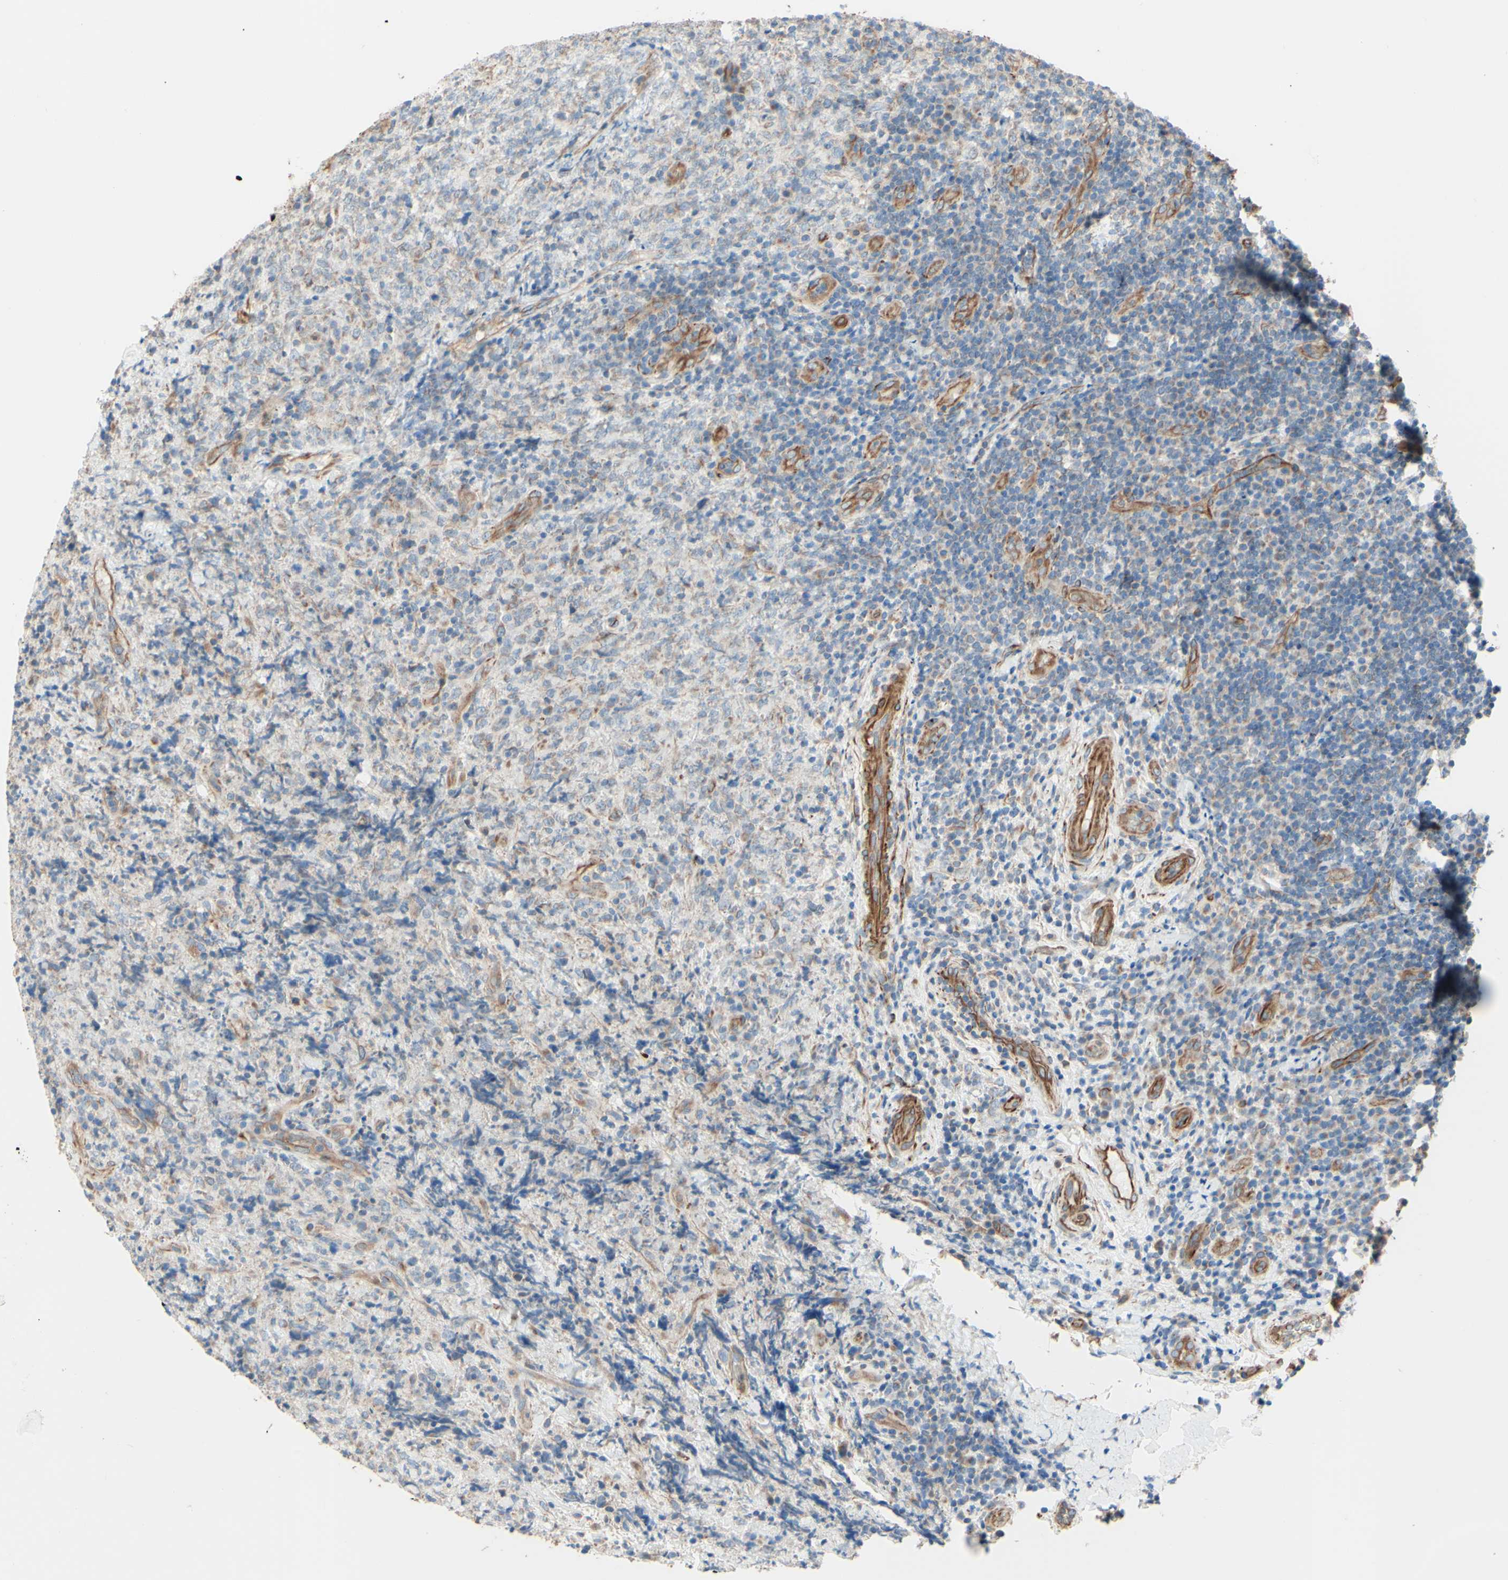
{"staining": {"intensity": "negative", "quantity": "none", "location": "none"}, "tissue": "lymphoma", "cell_type": "Tumor cells", "image_type": "cancer", "snomed": [{"axis": "morphology", "description": "Malignant lymphoma, non-Hodgkin's type, High grade"}, {"axis": "topography", "description": "Tonsil"}], "caption": "Malignant lymphoma, non-Hodgkin's type (high-grade) was stained to show a protein in brown. There is no significant staining in tumor cells.", "gene": "ENDOD1", "patient": {"sex": "female", "age": 36}}